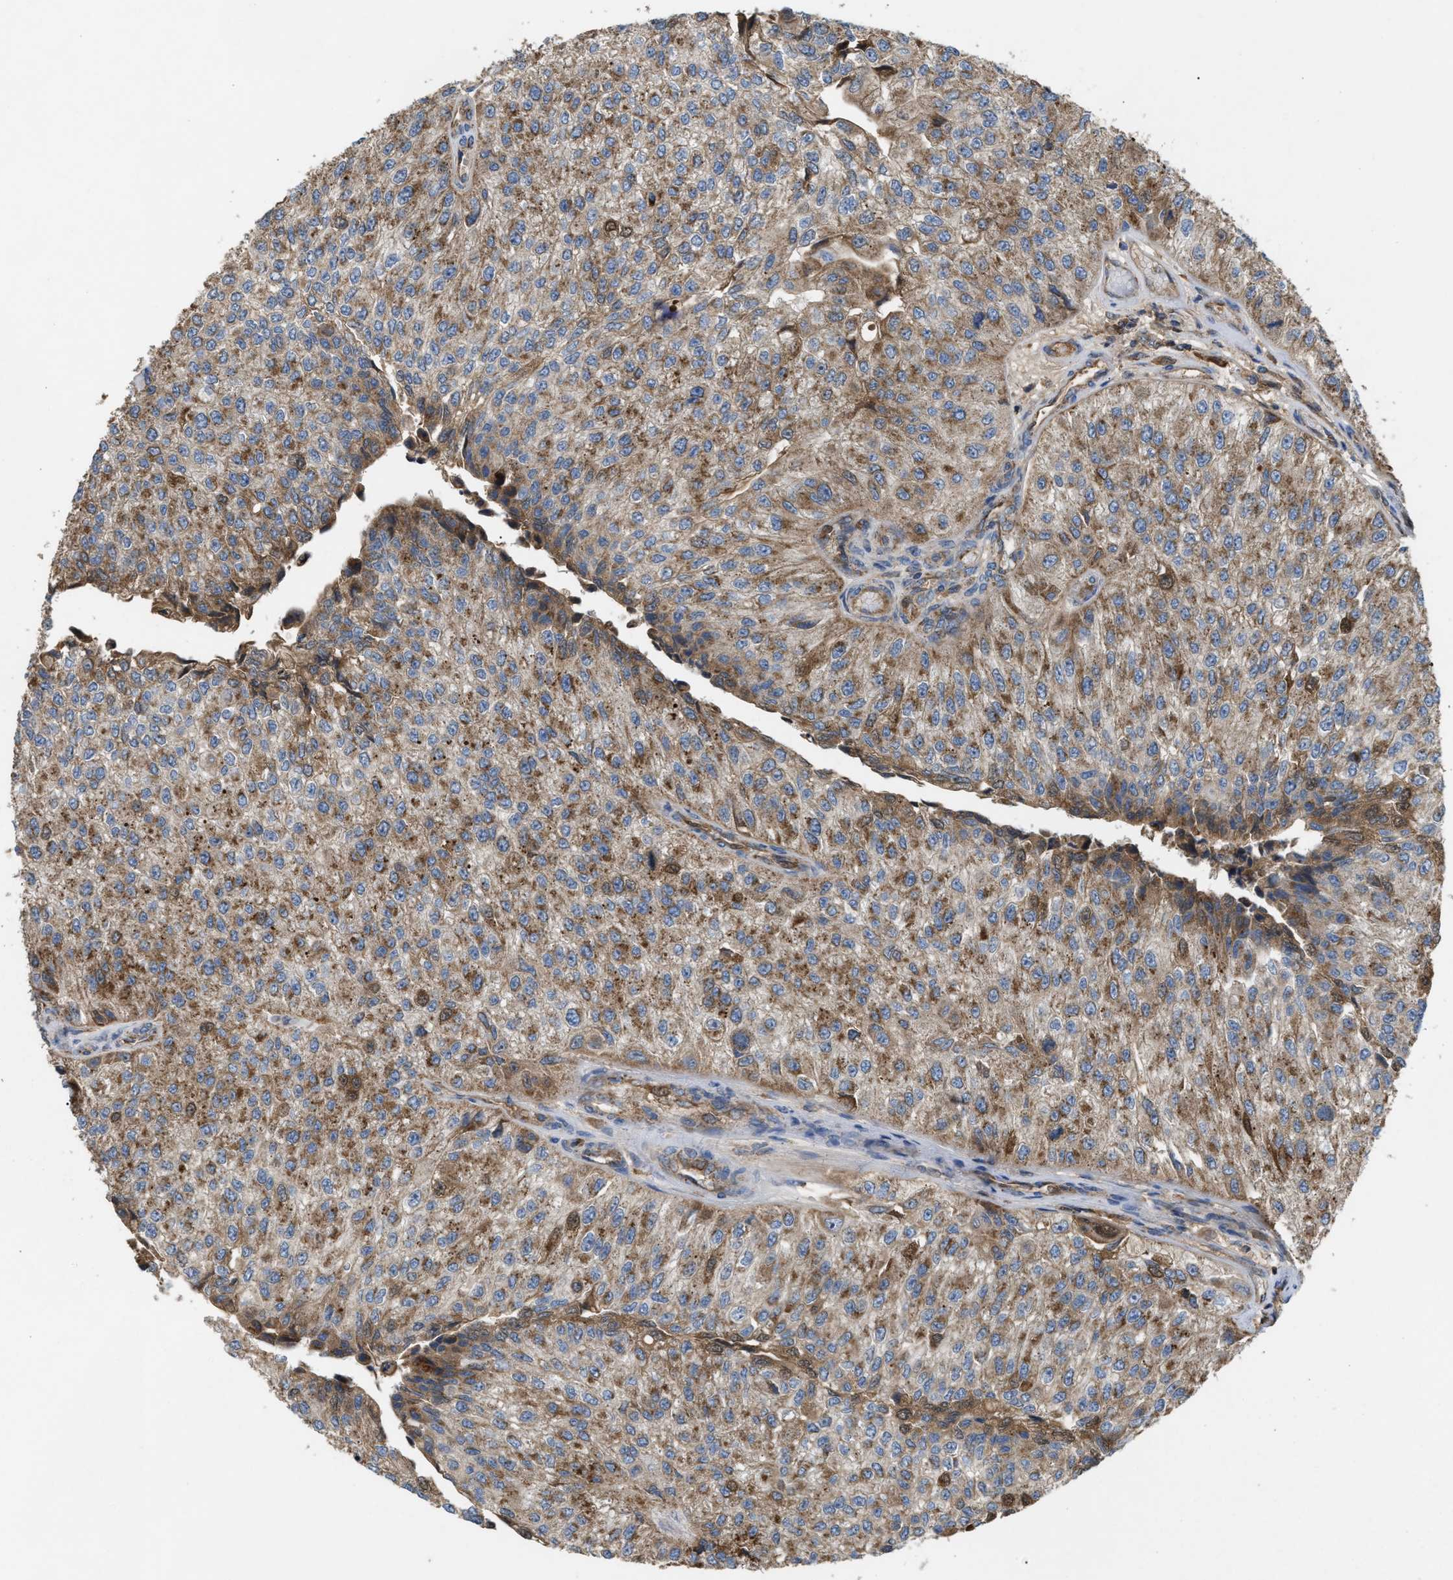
{"staining": {"intensity": "moderate", "quantity": ">75%", "location": "cytoplasmic/membranous"}, "tissue": "urothelial cancer", "cell_type": "Tumor cells", "image_type": "cancer", "snomed": [{"axis": "morphology", "description": "Urothelial carcinoma, High grade"}, {"axis": "topography", "description": "Kidney"}, {"axis": "topography", "description": "Urinary bladder"}], "caption": "IHC of urothelial cancer displays medium levels of moderate cytoplasmic/membranous staining in approximately >75% of tumor cells.", "gene": "TACO1", "patient": {"sex": "male", "age": 77}}